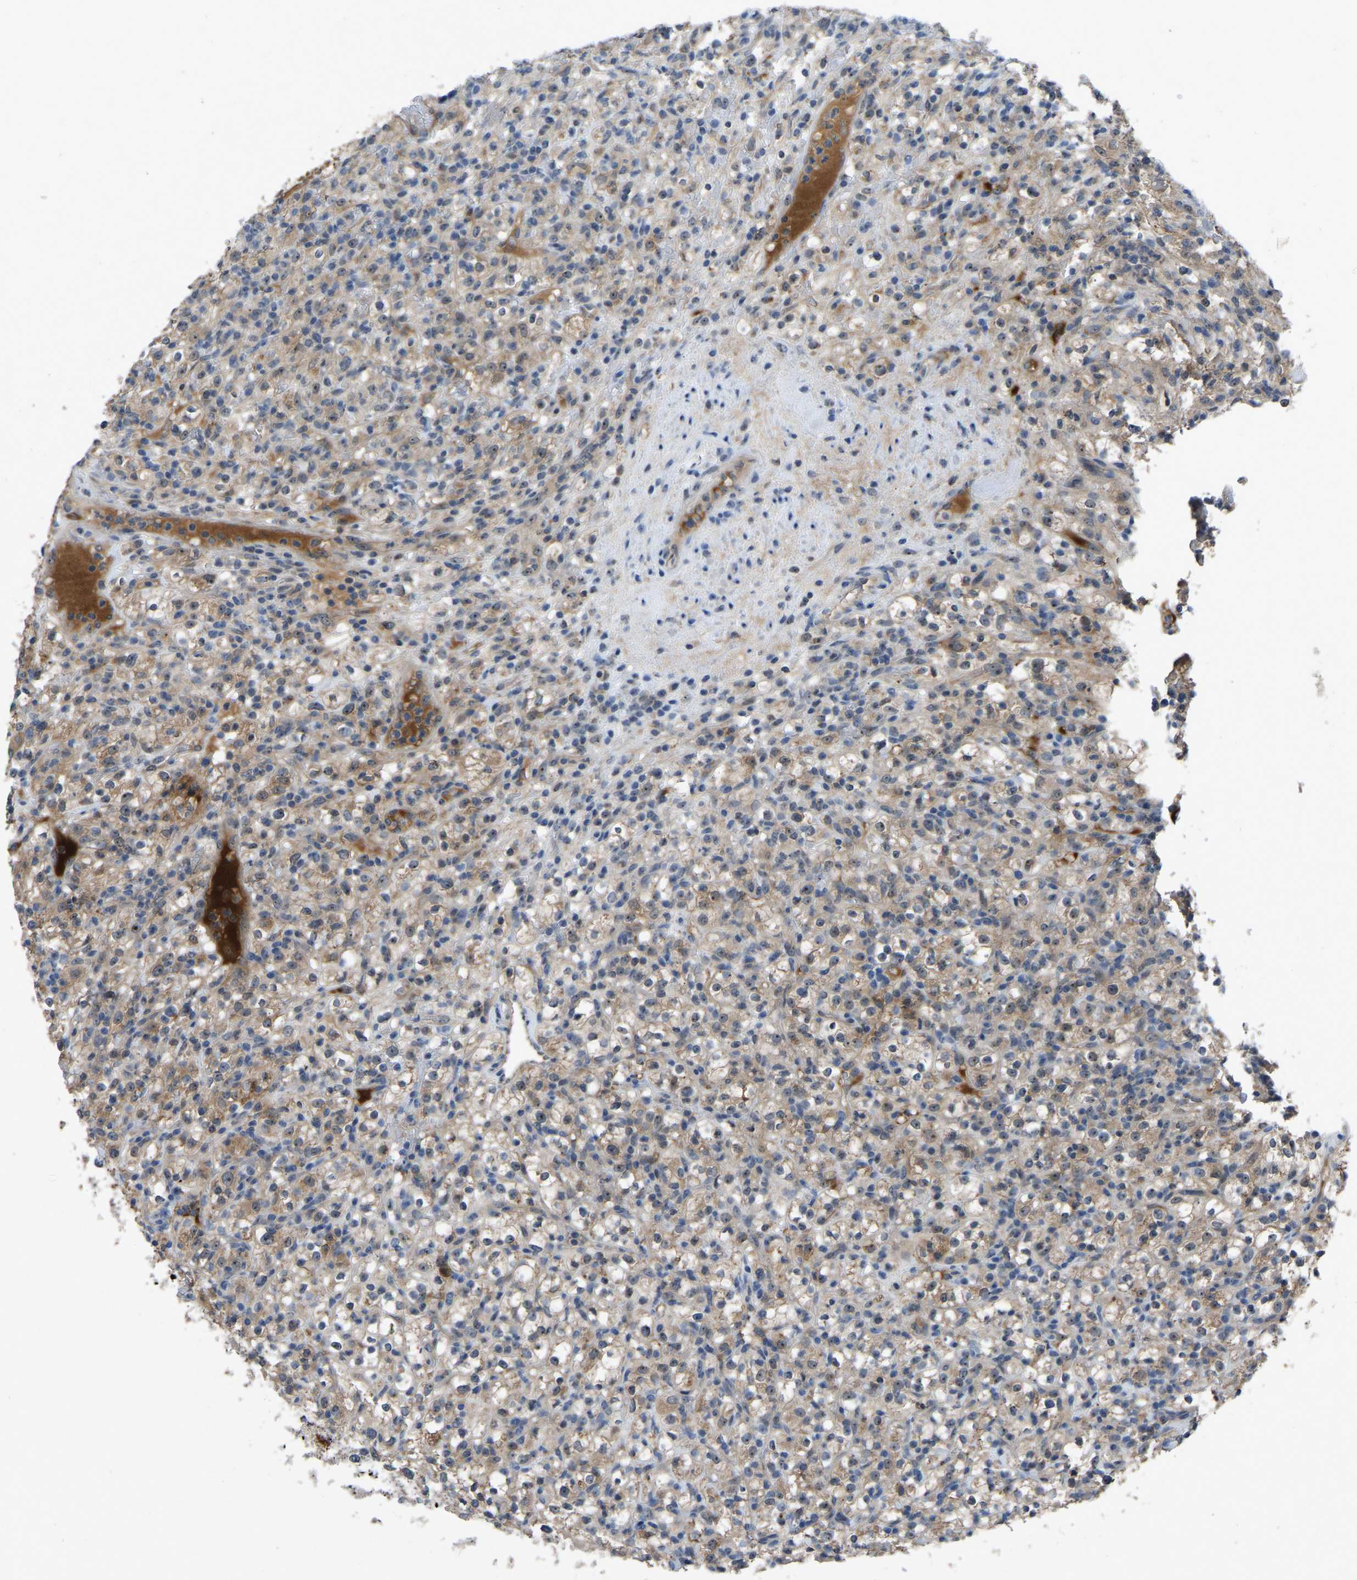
{"staining": {"intensity": "weak", "quantity": ">75%", "location": "cytoplasmic/membranous"}, "tissue": "renal cancer", "cell_type": "Tumor cells", "image_type": "cancer", "snomed": [{"axis": "morphology", "description": "Normal tissue, NOS"}, {"axis": "morphology", "description": "Adenocarcinoma, NOS"}, {"axis": "topography", "description": "Kidney"}], "caption": "Tumor cells demonstrate low levels of weak cytoplasmic/membranous expression in approximately >75% of cells in renal cancer.", "gene": "FHIT", "patient": {"sex": "female", "age": 72}}